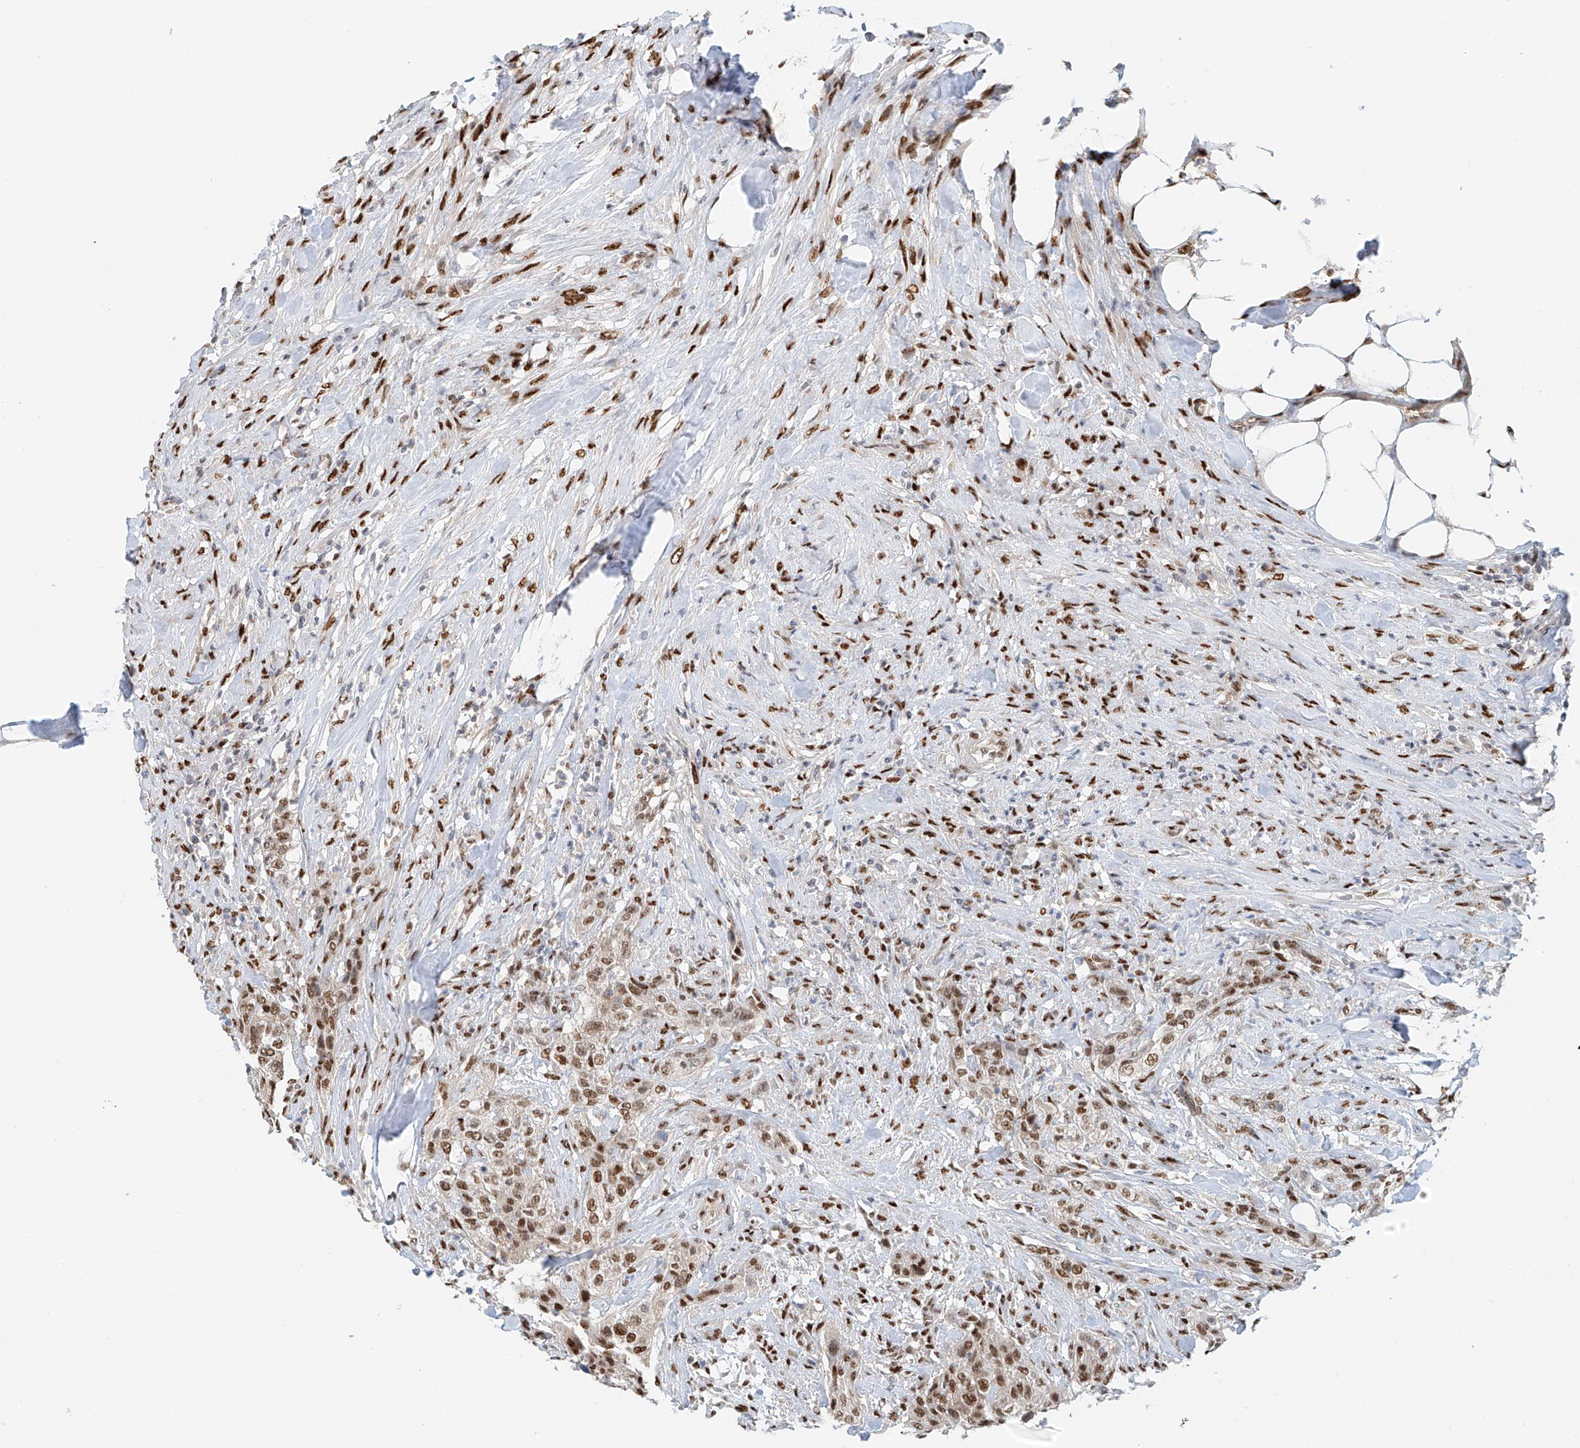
{"staining": {"intensity": "moderate", "quantity": ">75%", "location": "nuclear"}, "tissue": "urothelial cancer", "cell_type": "Tumor cells", "image_type": "cancer", "snomed": [{"axis": "morphology", "description": "Urothelial carcinoma, High grade"}, {"axis": "topography", "description": "Urinary bladder"}], "caption": "High-grade urothelial carcinoma was stained to show a protein in brown. There is medium levels of moderate nuclear expression in approximately >75% of tumor cells.", "gene": "ZNF514", "patient": {"sex": "male", "age": 35}}